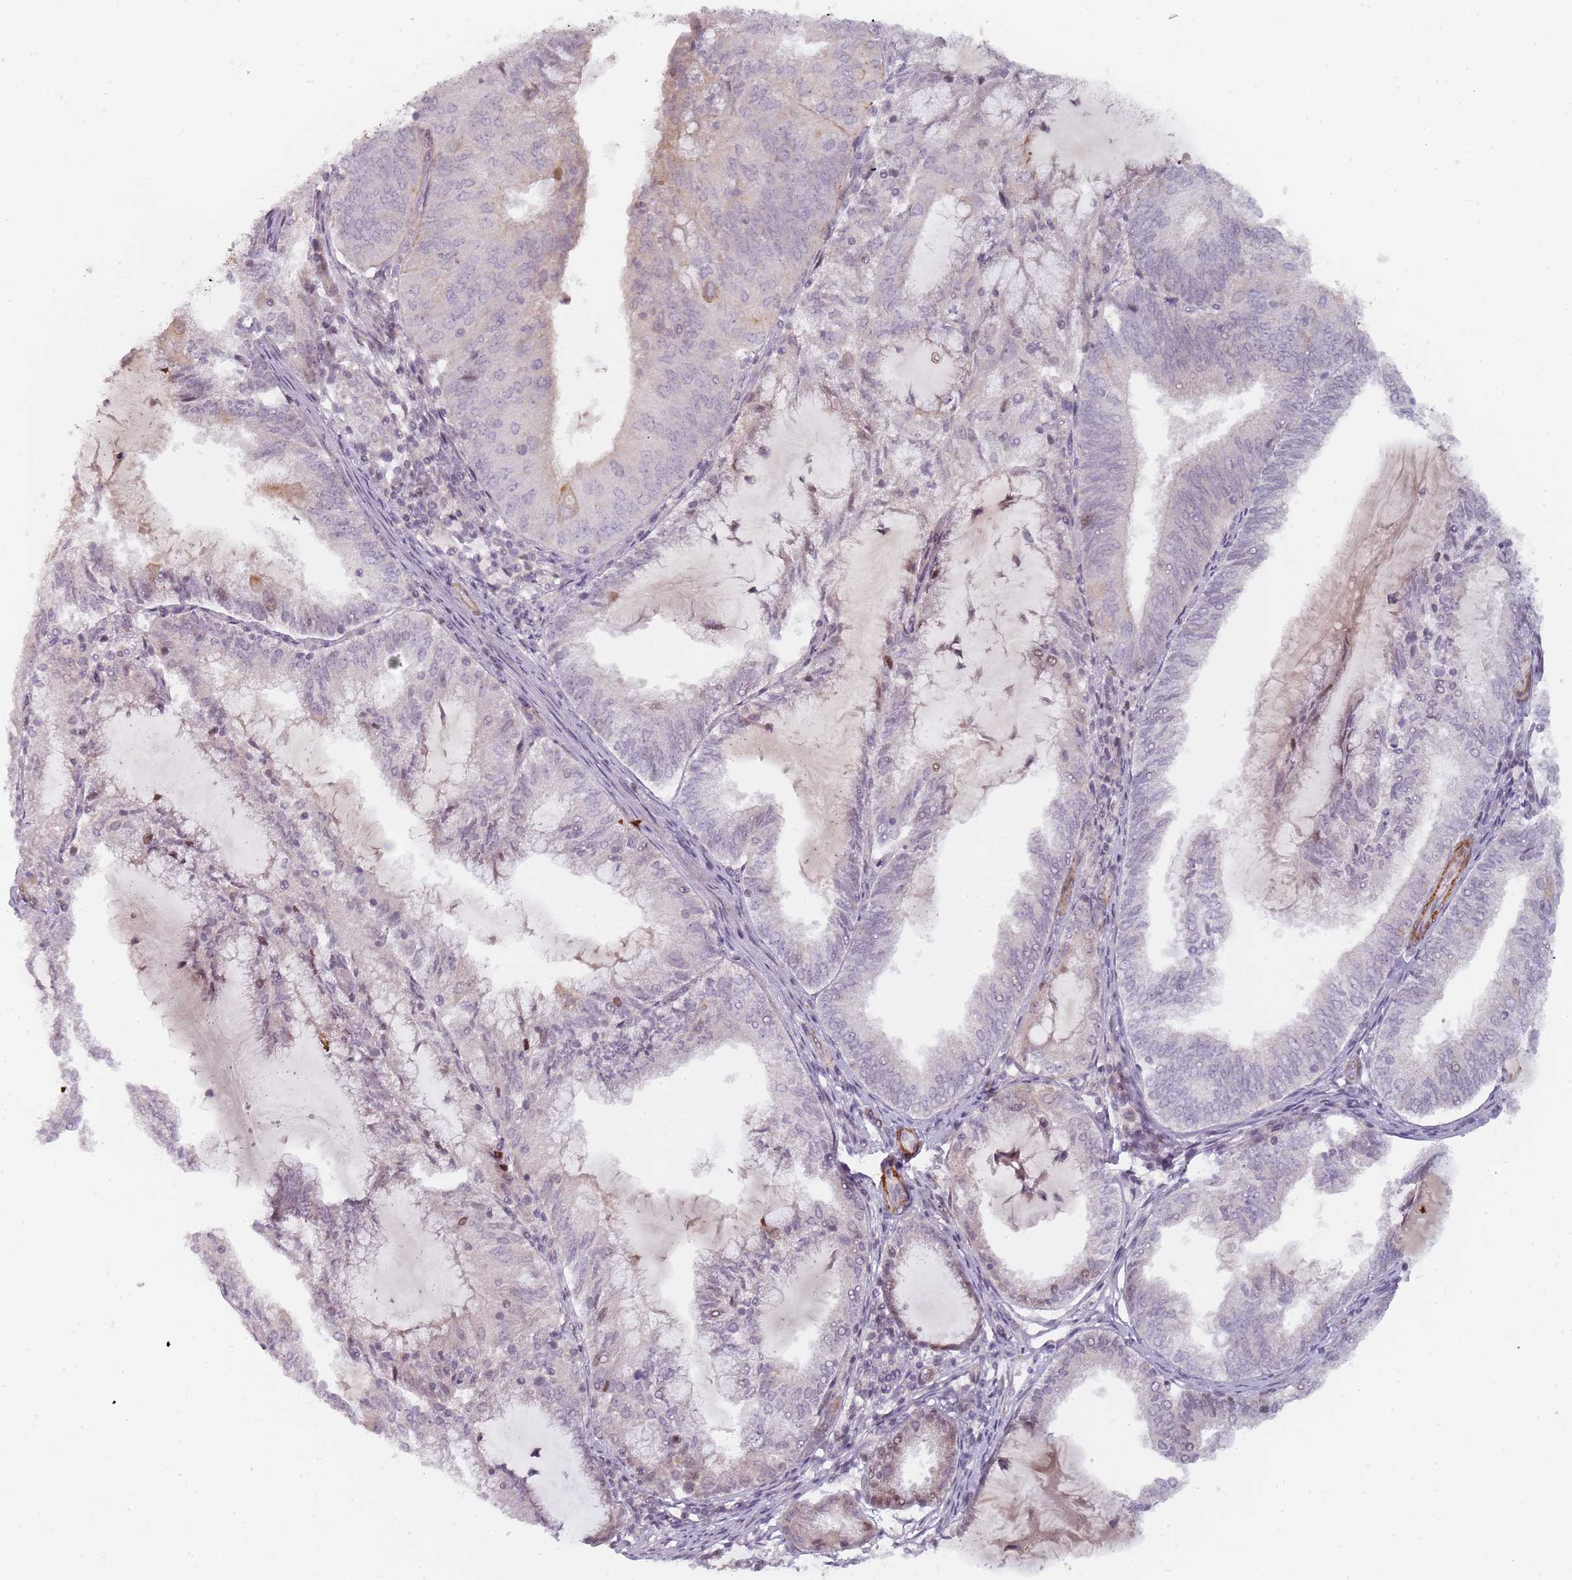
{"staining": {"intensity": "moderate", "quantity": "<25%", "location": "cytoplasmic/membranous"}, "tissue": "endometrial cancer", "cell_type": "Tumor cells", "image_type": "cancer", "snomed": [{"axis": "morphology", "description": "Adenocarcinoma, NOS"}, {"axis": "topography", "description": "Endometrium"}], "caption": "Endometrial adenocarcinoma stained for a protein demonstrates moderate cytoplasmic/membranous positivity in tumor cells.", "gene": "RPS6KA2", "patient": {"sex": "female", "age": 81}}